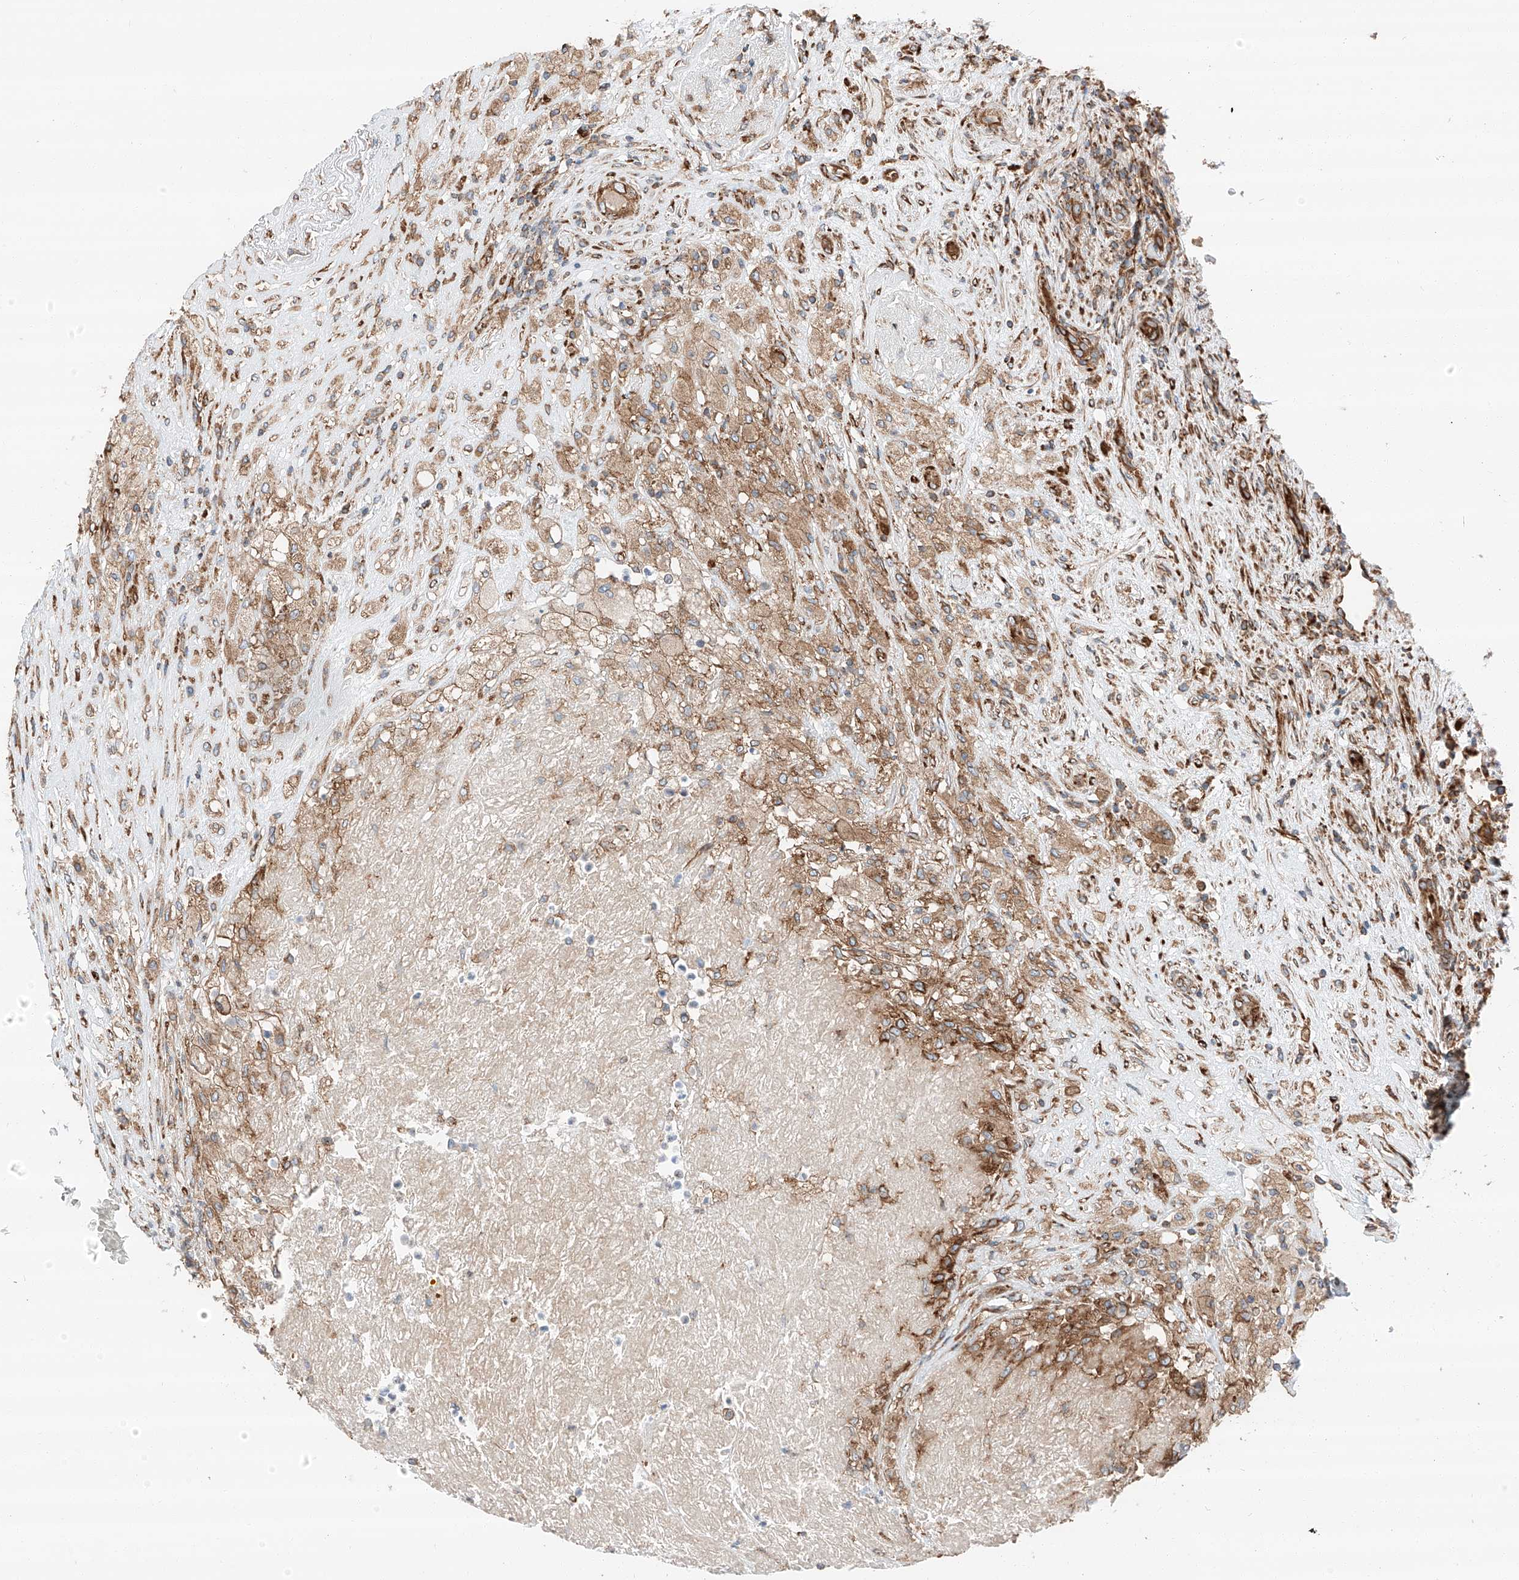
{"staining": {"intensity": "moderate", "quantity": "25%-75%", "location": "cytoplasmic/membranous"}, "tissue": "renal cancer", "cell_type": "Tumor cells", "image_type": "cancer", "snomed": [{"axis": "morphology", "description": "Adenocarcinoma, NOS"}, {"axis": "topography", "description": "Kidney"}], "caption": "Protein positivity by immunohistochemistry shows moderate cytoplasmic/membranous expression in approximately 25%-75% of tumor cells in renal adenocarcinoma.", "gene": "ZC3H15", "patient": {"sex": "female", "age": 54}}